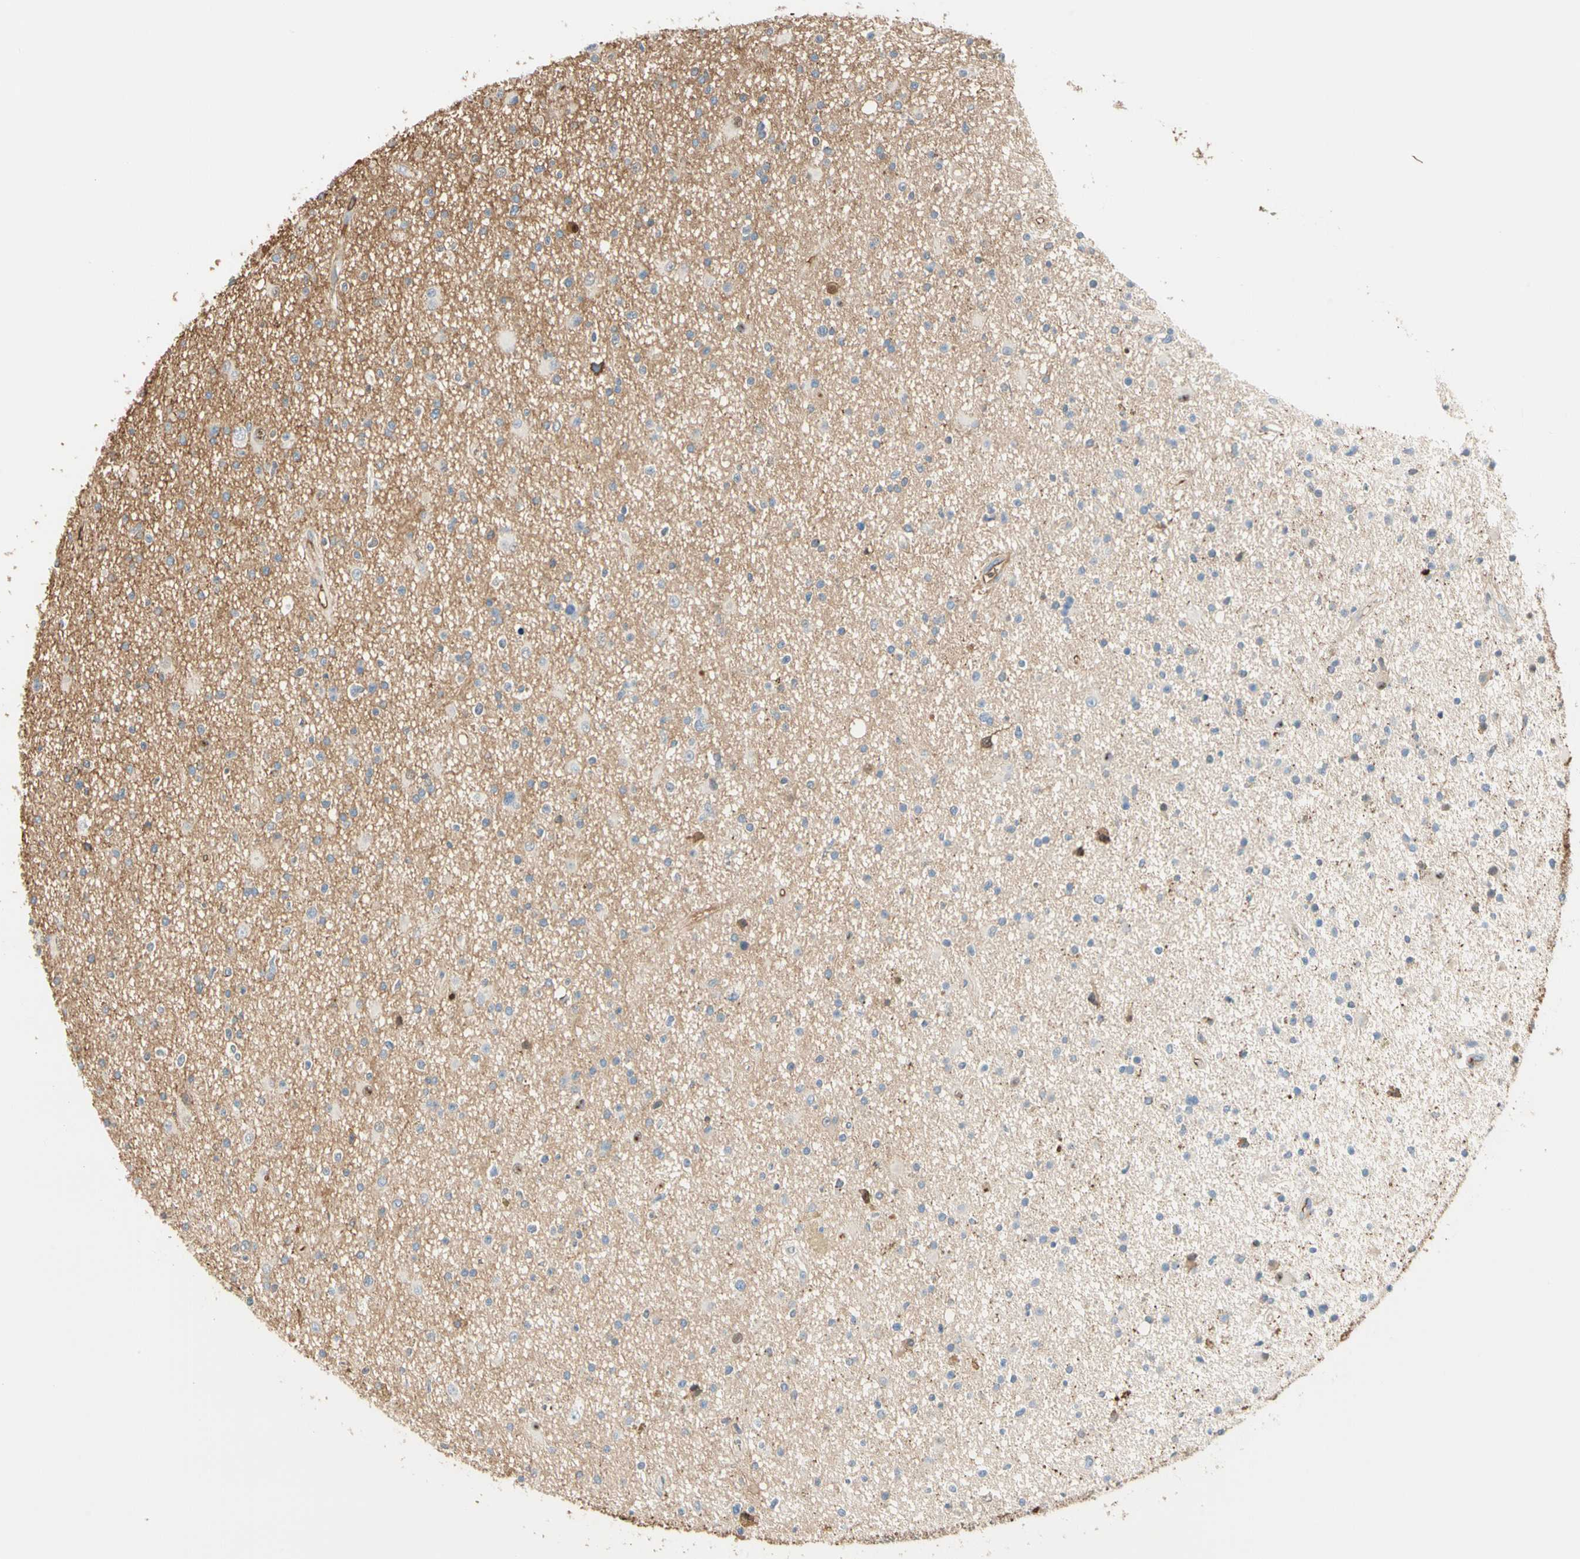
{"staining": {"intensity": "weak", "quantity": "25%-75%", "location": "cytoplasmic/membranous"}, "tissue": "glioma", "cell_type": "Tumor cells", "image_type": "cancer", "snomed": [{"axis": "morphology", "description": "Glioma, malignant, High grade"}, {"axis": "topography", "description": "Brain"}], "caption": "This histopathology image exhibits immunohistochemistry staining of human malignant glioma (high-grade), with low weak cytoplasmic/membranous positivity in about 25%-75% of tumor cells.", "gene": "LAMB3", "patient": {"sex": "male", "age": 33}}